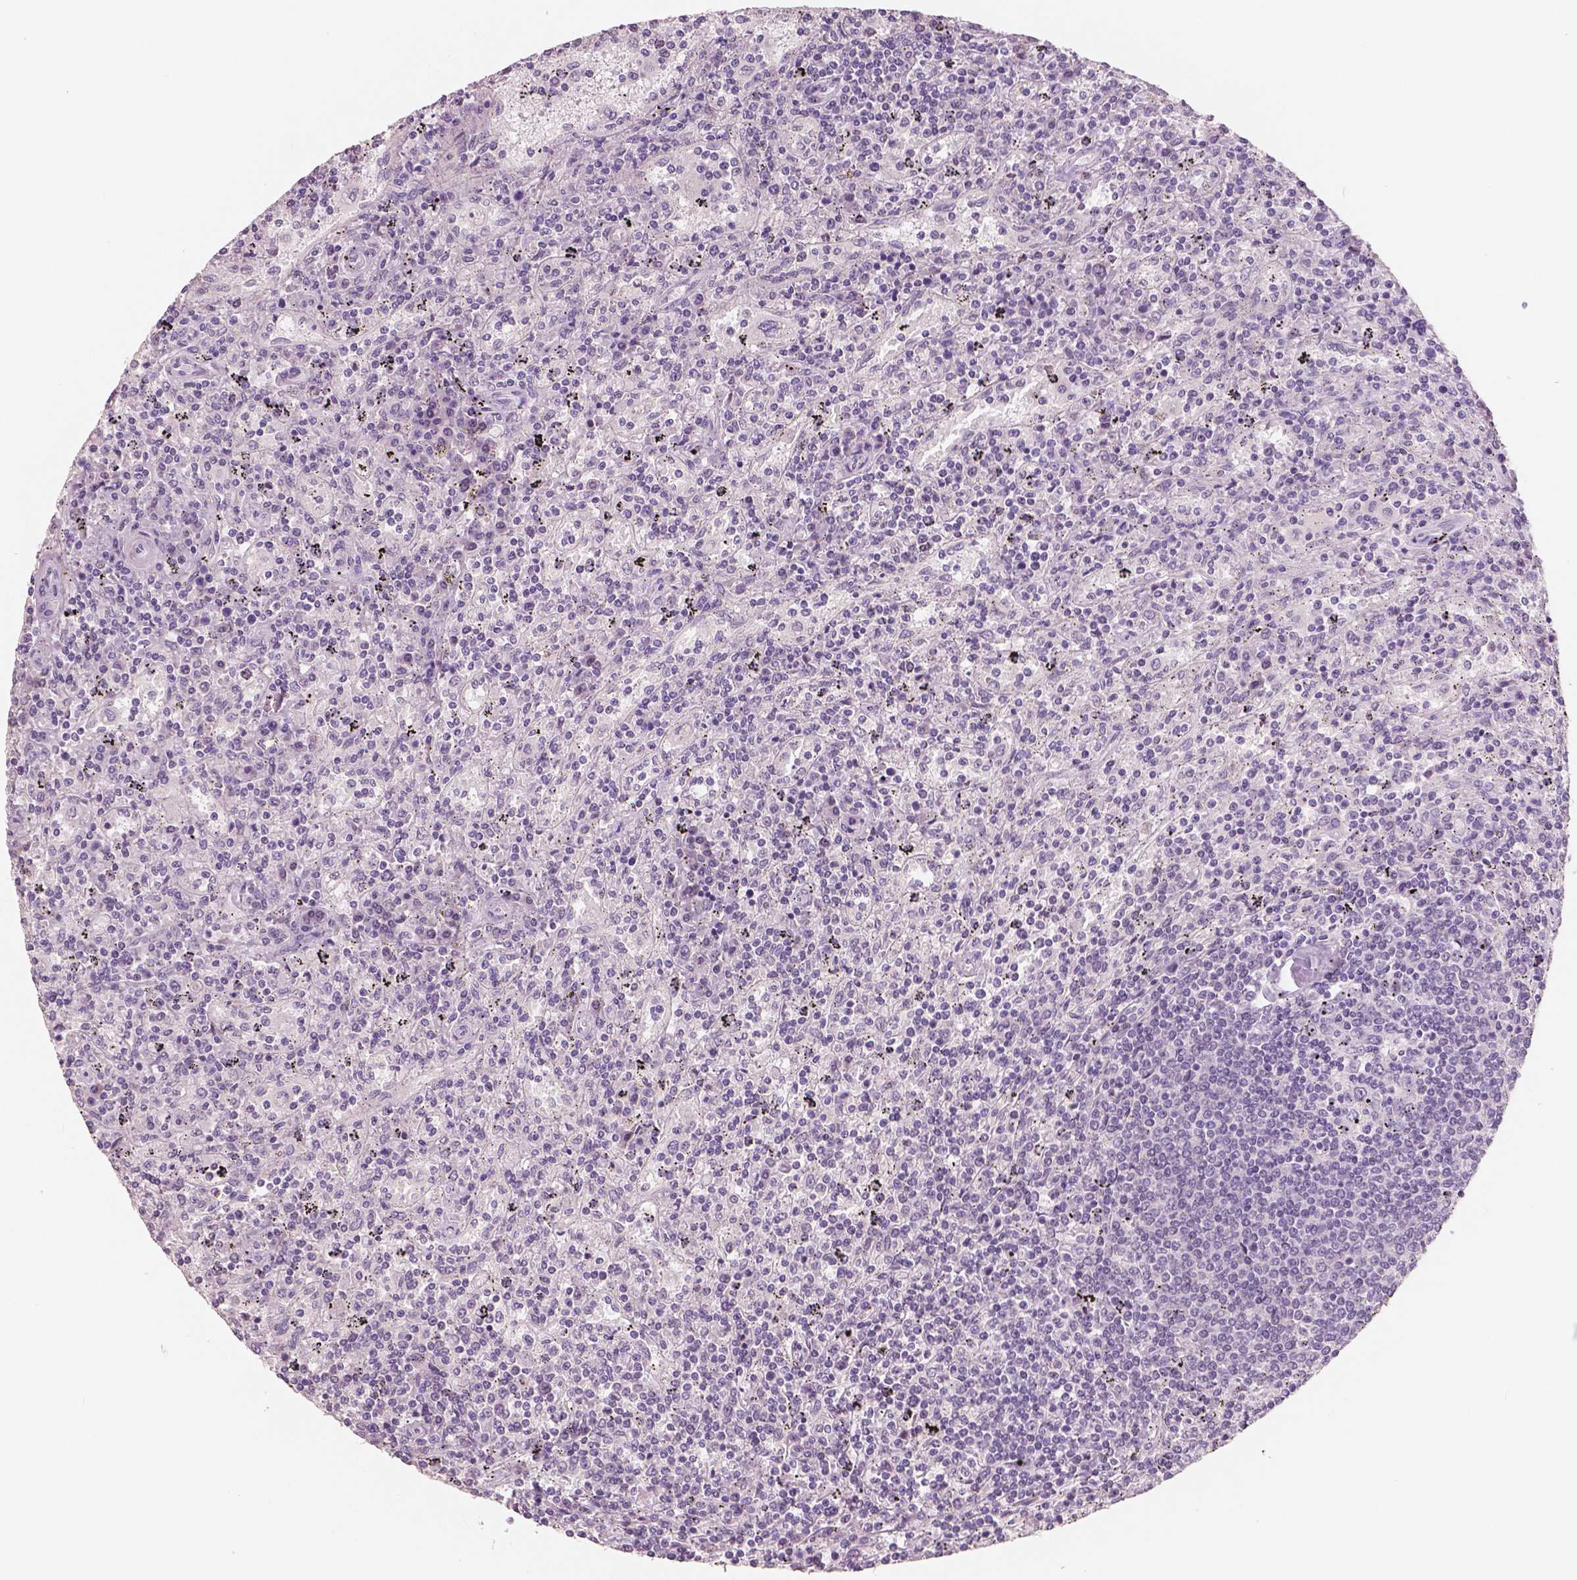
{"staining": {"intensity": "negative", "quantity": "none", "location": "none"}, "tissue": "lymphoma", "cell_type": "Tumor cells", "image_type": "cancer", "snomed": [{"axis": "morphology", "description": "Malignant lymphoma, non-Hodgkin's type, Low grade"}, {"axis": "topography", "description": "Spleen"}], "caption": "Tumor cells show no significant protein expression in malignant lymphoma, non-Hodgkin's type (low-grade).", "gene": "NECAB1", "patient": {"sex": "male", "age": 62}}